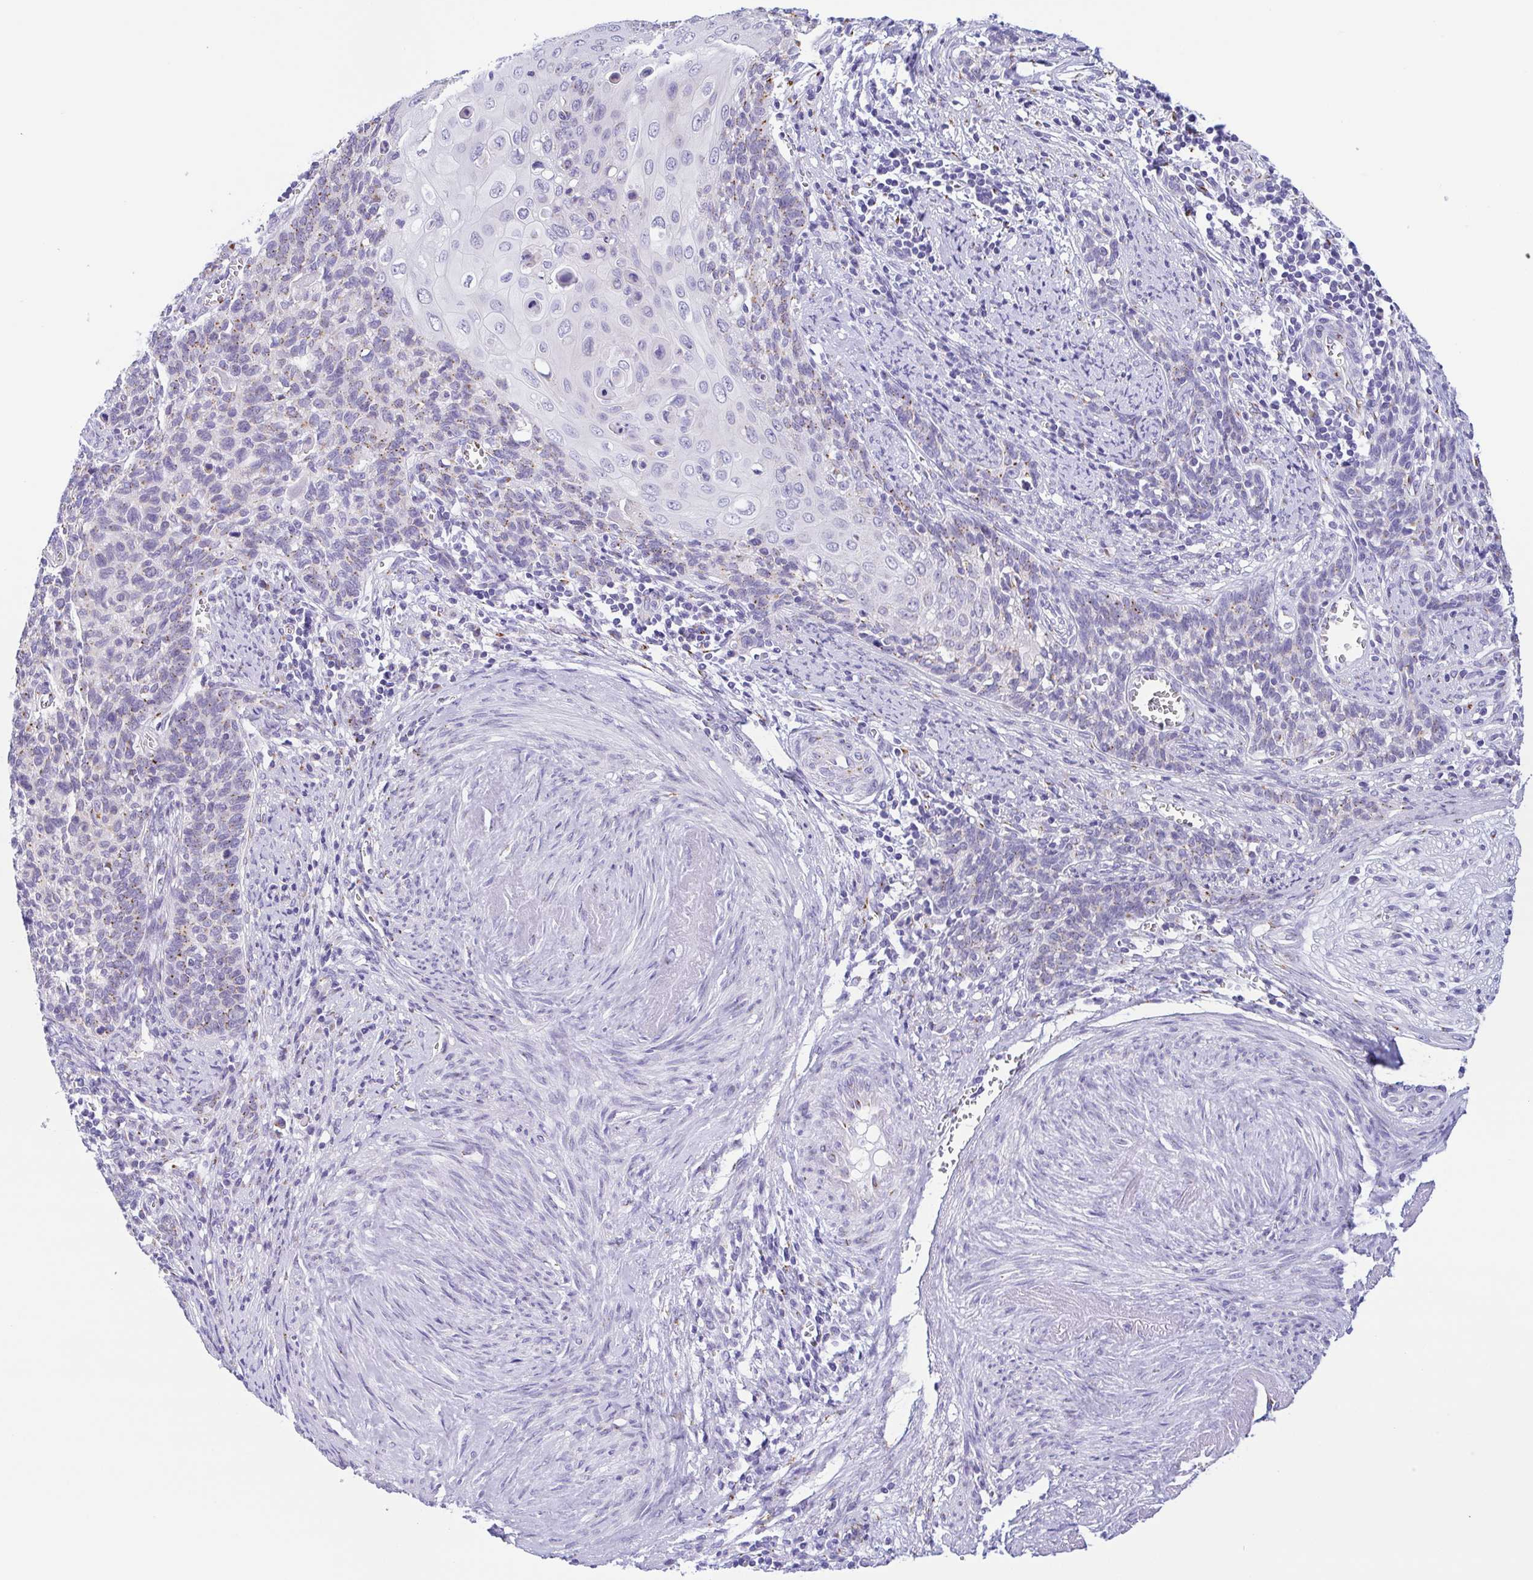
{"staining": {"intensity": "negative", "quantity": "none", "location": "none"}, "tissue": "cervical cancer", "cell_type": "Tumor cells", "image_type": "cancer", "snomed": [{"axis": "morphology", "description": "Squamous cell carcinoma, NOS"}, {"axis": "topography", "description": "Cervix"}], "caption": "Histopathology image shows no significant protein positivity in tumor cells of cervical cancer. (DAB IHC with hematoxylin counter stain).", "gene": "SULT1B1", "patient": {"sex": "female", "age": 39}}